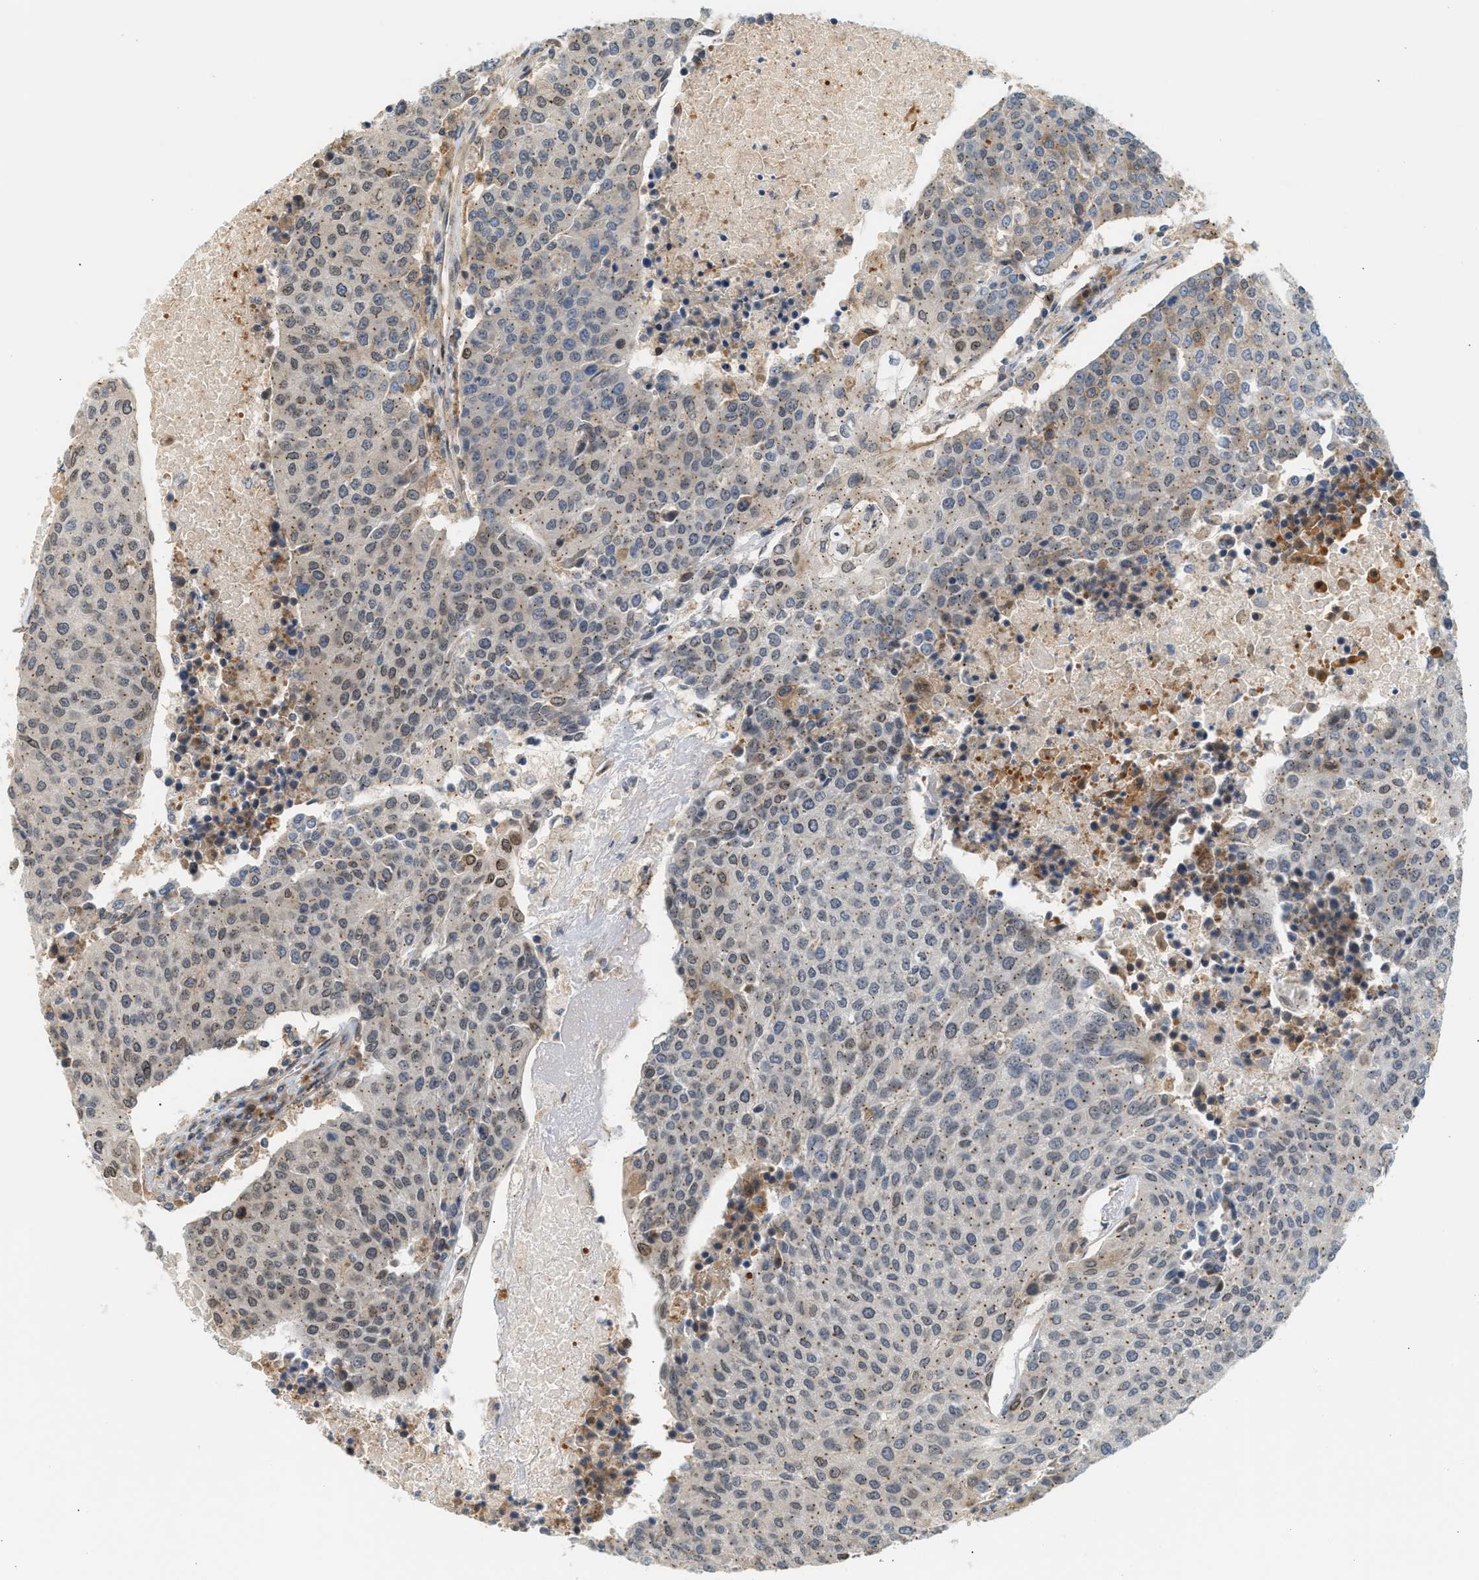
{"staining": {"intensity": "weak", "quantity": "<25%", "location": "cytoplasmic/membranous"}, "tissue": "urothelial cancer", "cell_type": "Tumor cells", "image_type": "cancer", "snomed": [{"axis": "morphology", "description": "Urothelial carcinoma, High grade"}, {"axis": "topography", "description": "Urinary bladder"}], "caption": "The histopathology image reveals no staining of tumor cells in urothelial cancer.", "gene": "MAP2K5", "patient": {"sex": "female", "age": 85}}